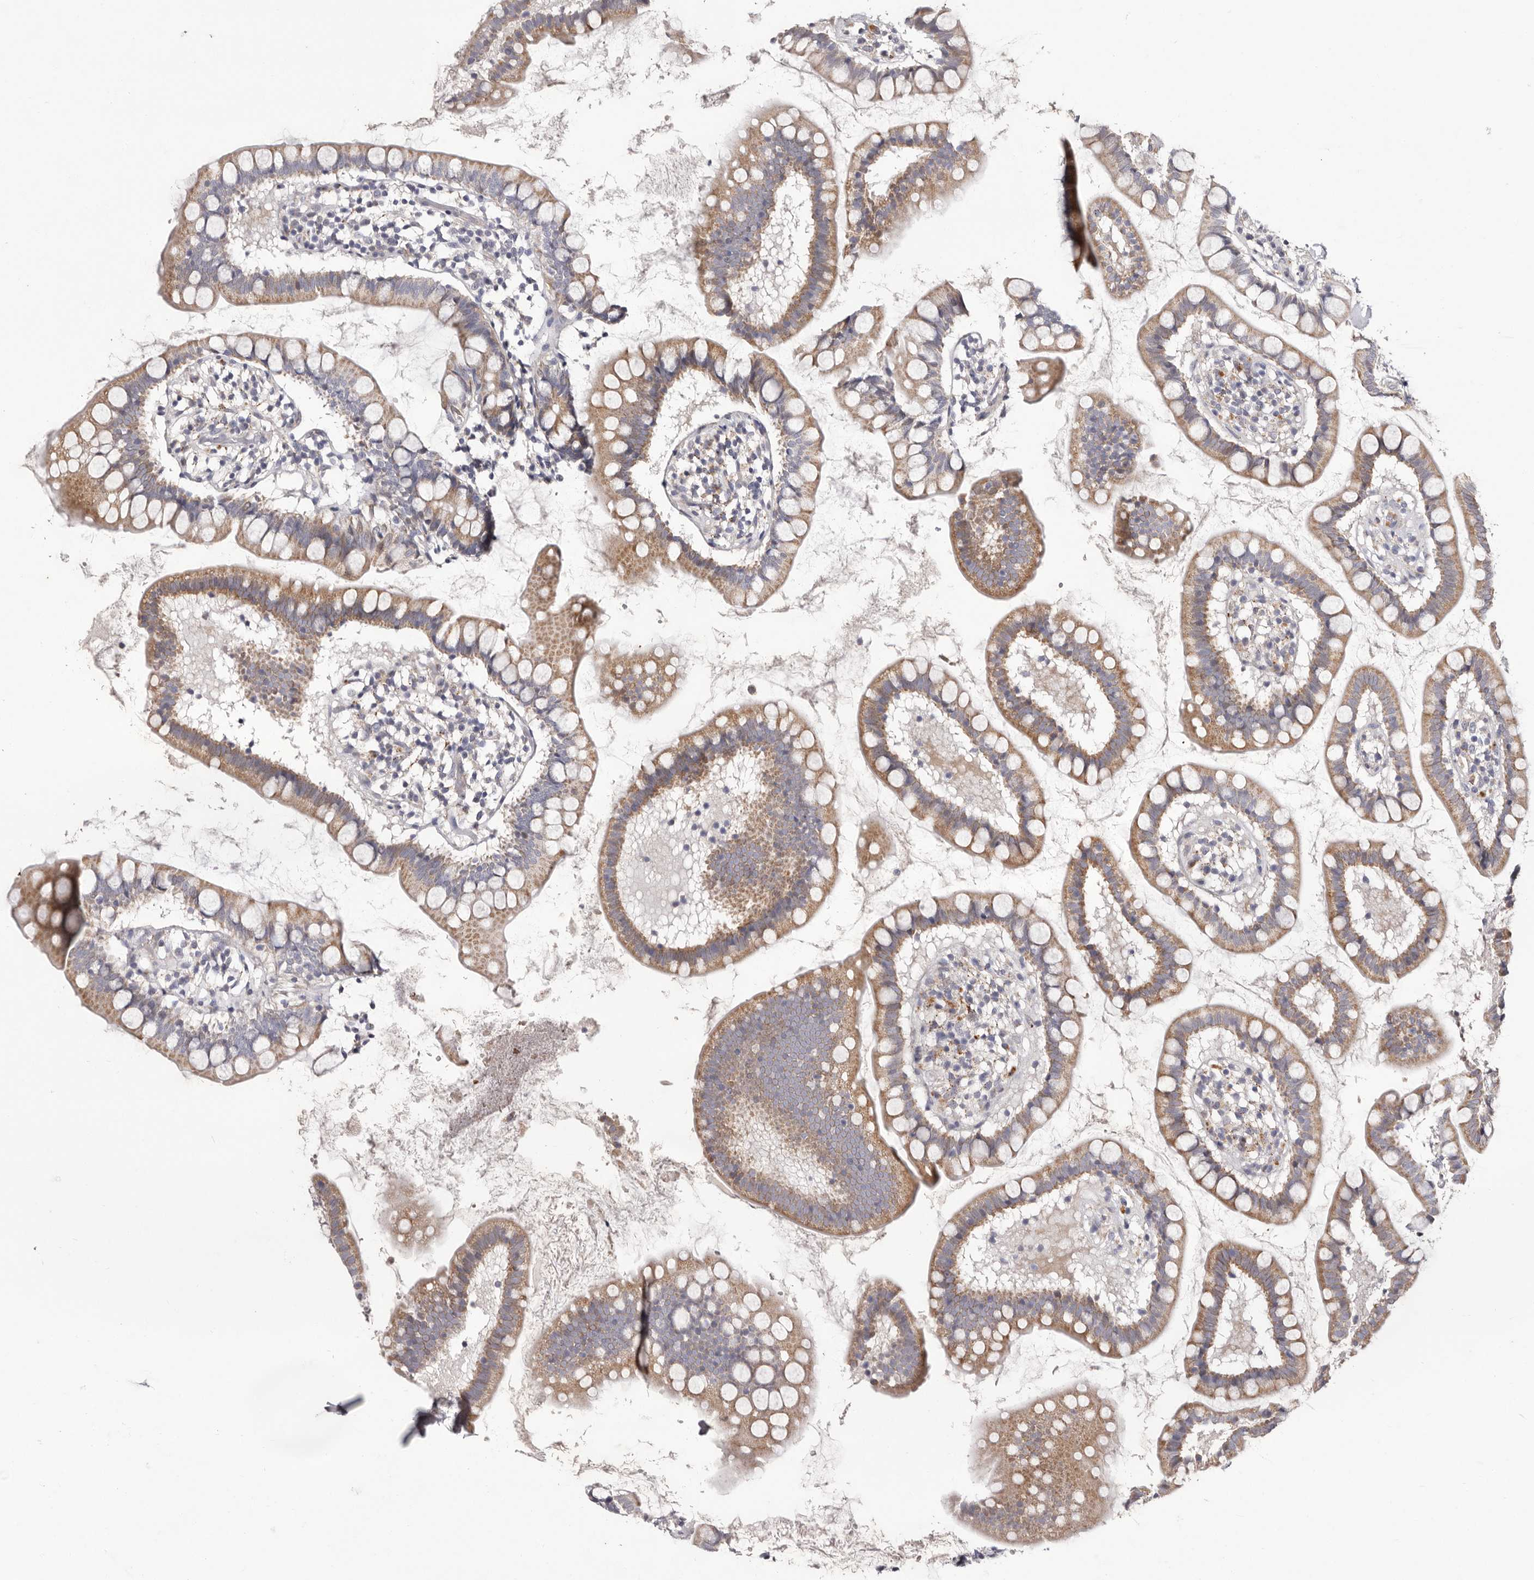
{"staining": {"intensity": "moderate", "quantity": ">75%", "location": "cytoplasmic/membranous"}, "tissue": "small intestine", "cell_type": "Glandular cells", "image_type": "normal", "snomed": [{"axis": "morphology", "description": "Normal tissue, NOS"}, {"axis": "topography", "description": "Small intestine"}], "caption": "Immunohistochemical staining of benign human small intestine displays medium levels of moderate cytoplasmic/membranous positivity in approximately >75% of glandular cells.", "gene": "NUBPL", "patient": {"sex": "female", "age": 84}}